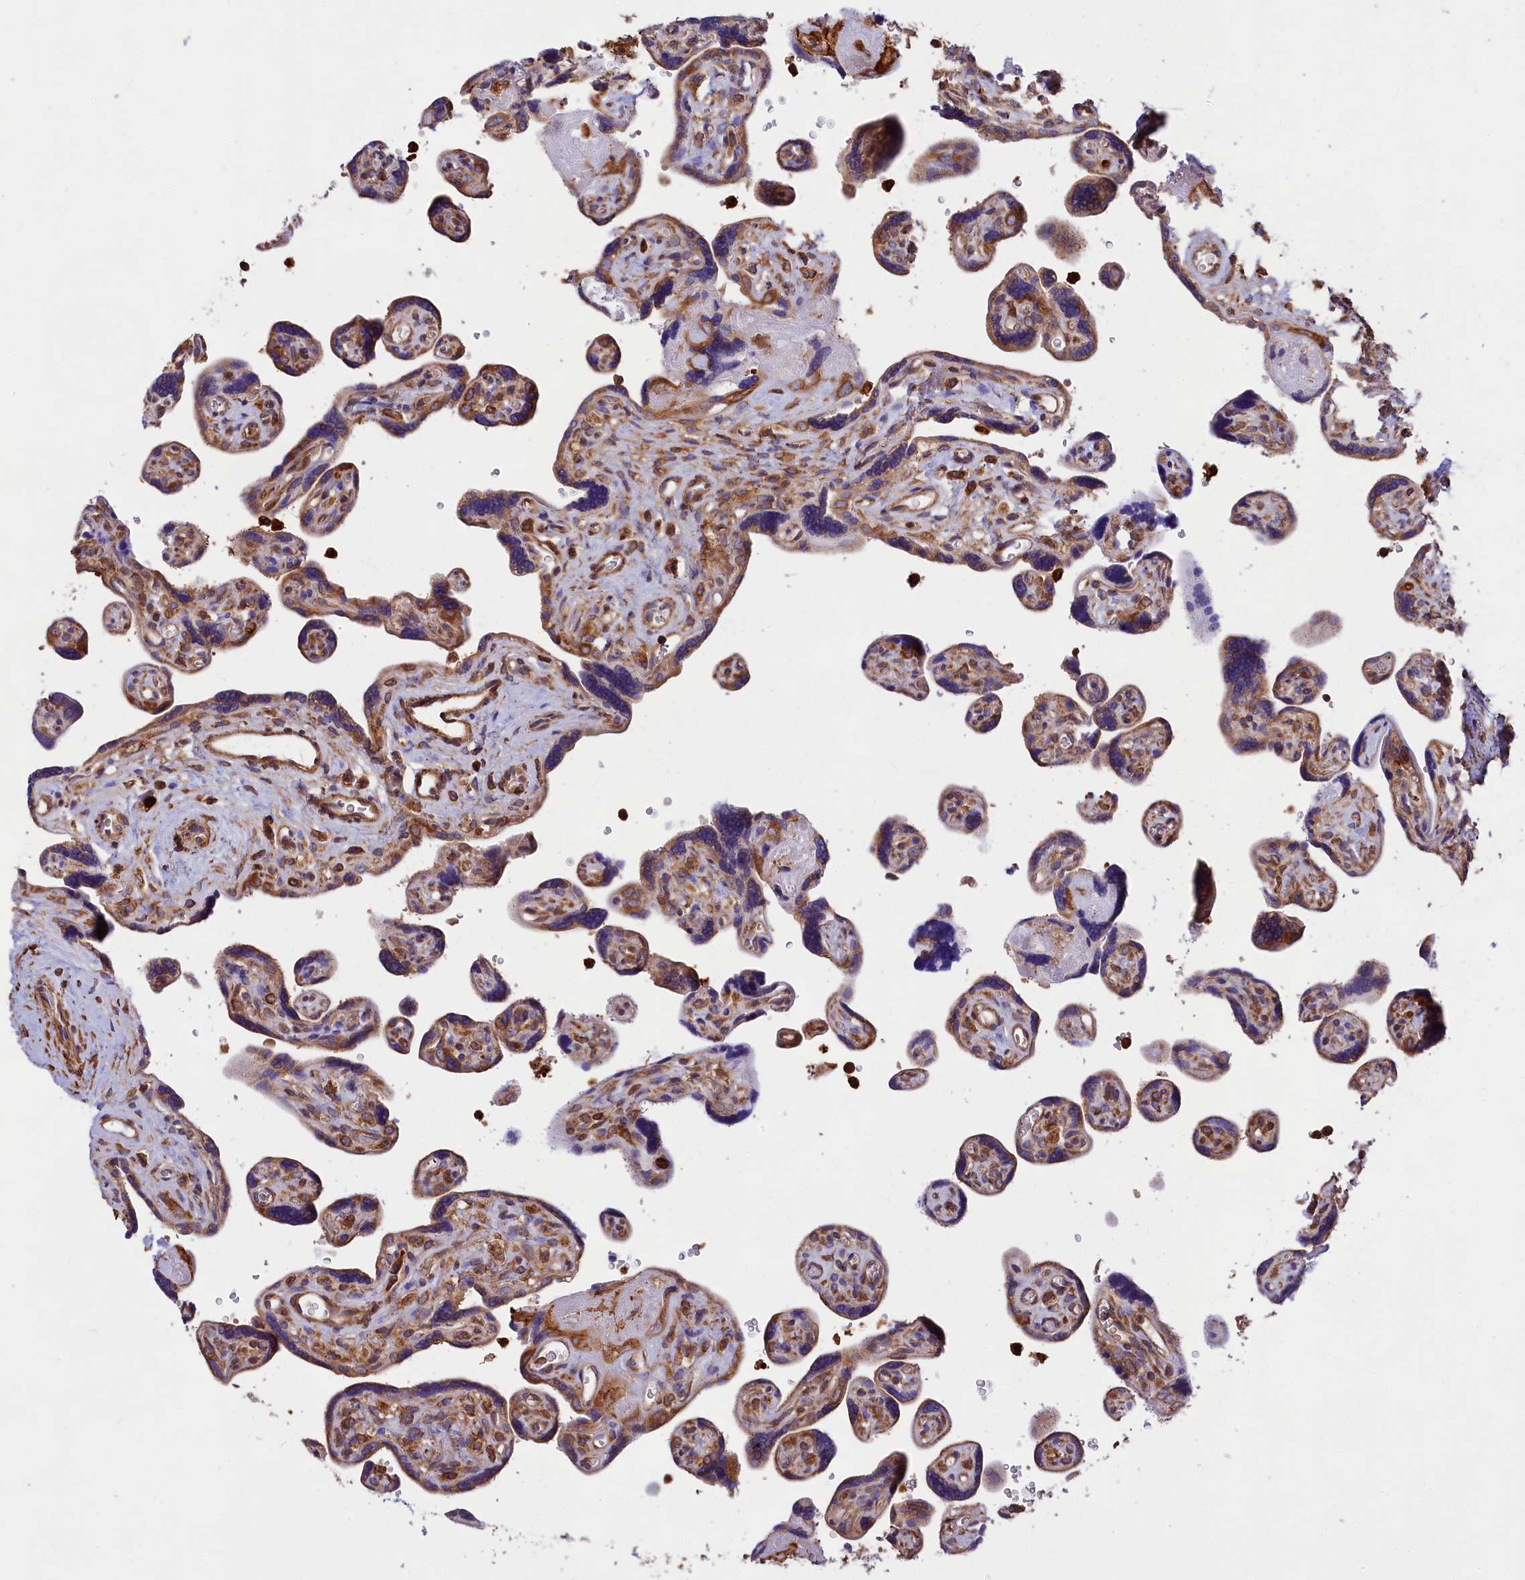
{"staining": {"intensity": "moderate", "quantity": "25%-75%", "location": "cytoplasmic/membranous"}, "tissue": "placenta", "cell_type": "Trophoblastic cells", "image_type": "normal", "snomed": [{"axis": "morphology", "description": "Normal tissue, NOS"}, {"axis": "topography", "description": "Placenta"}], "caption": "The immunohistochemical stain labels moderate cytoplasmic/membranous positivity in trophoblastic cells of unremarkable placenta.", "gene": "GYS1", "patient": {"sex": "female", "age": 39}}